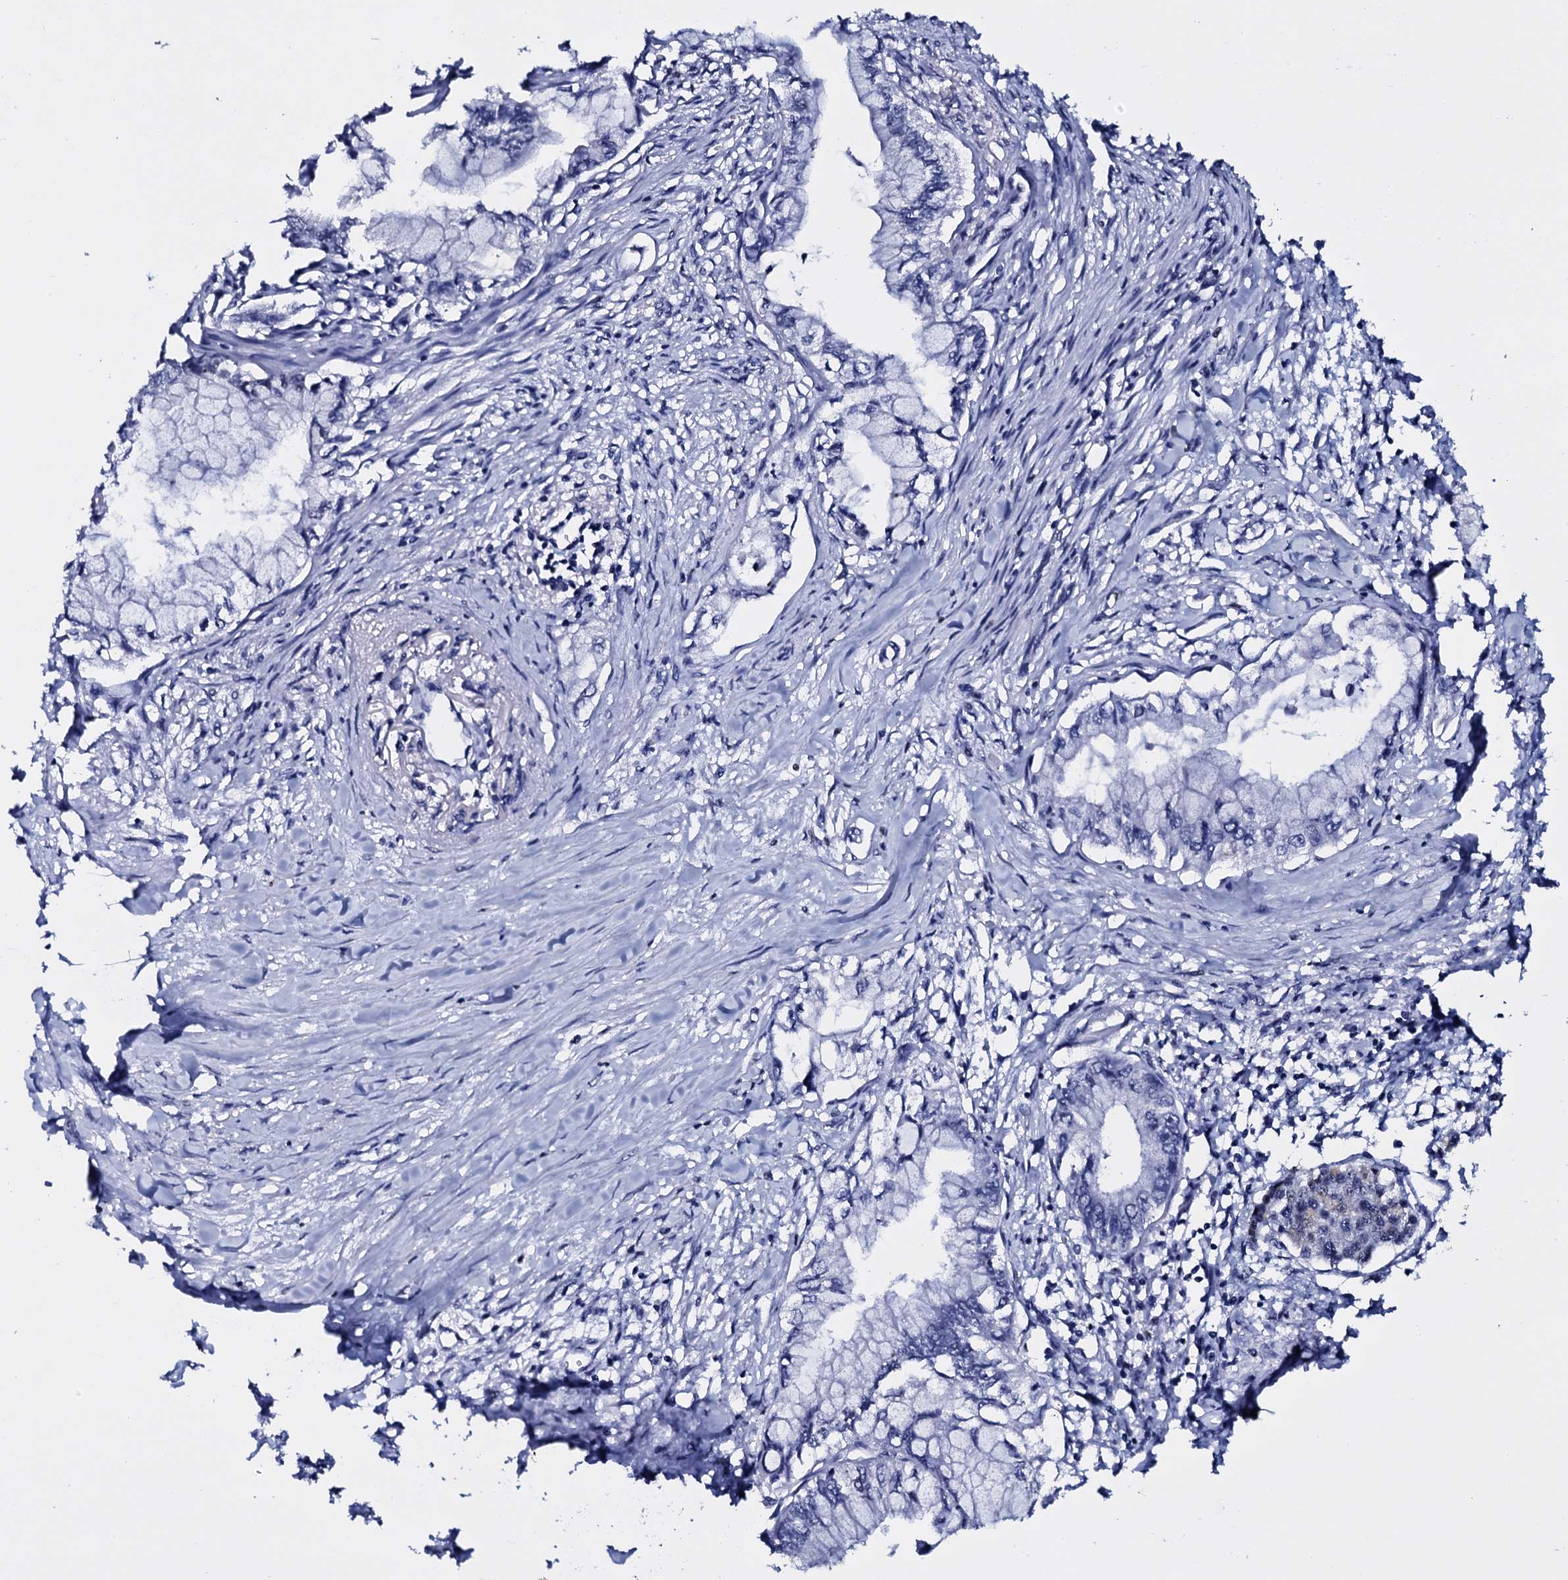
{"staining": {"intensity": "negative", "quantity": "none", "location": "none"}, "tissue": "pancreatic cancer", "cell_type": "Tumor cells", "image_type": "cancer", "snomed": [{"axis": "morphology", "description": "Adenocarcinoma, NOS"}, {"axis": "topography", "description": "Pancreas"}], "caption": "Immunohistochemistry of adenocarcinoma (pancreatic) reveals no positivity in tumor cells.", "gene": "NPM2", "patient": {"sex": "male", "age": 48}}